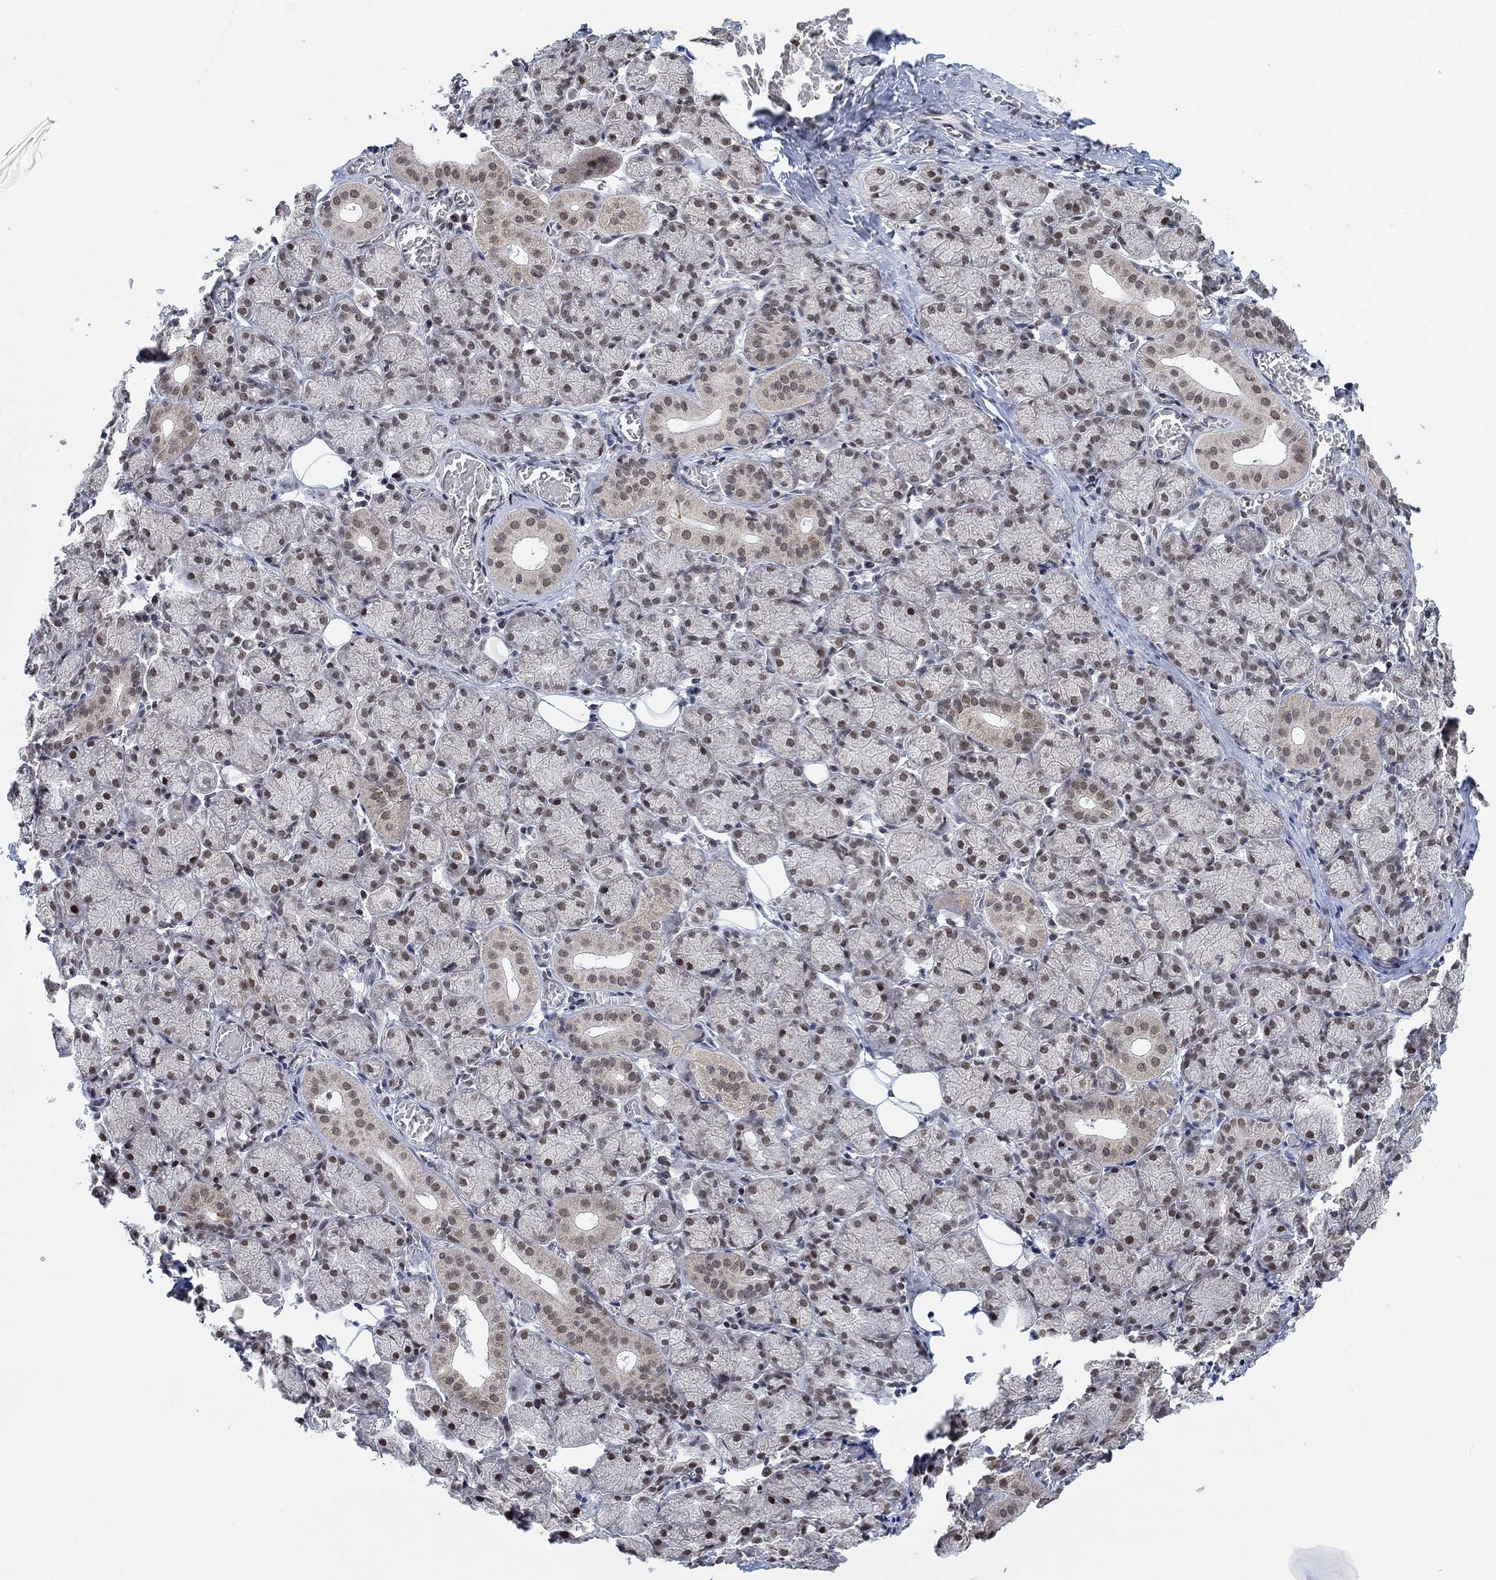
{"staining": {"intensity": "strong", "quantity": "<25%", "location": "nuclear"}, "tissue": "salivary gland", "cell_type": "Glandular cells", "image_type": "normal", "snomed": [{"axis": "morphology", "description": "Normal tissue, NOS"}, {"axis": "topography", "description": "Salivary gland"}, {"axis": "topography", "description": "Peripheral nerve tissue"}], "caption": "This photomicrograph displays immunohistochemistry (IHC) staining of benign human salivary gland, with medium strong nuclear positivity in about <25% of glandular cells.", "gene": "THAP8", "patient": {"sex": "female", "age": 24}}